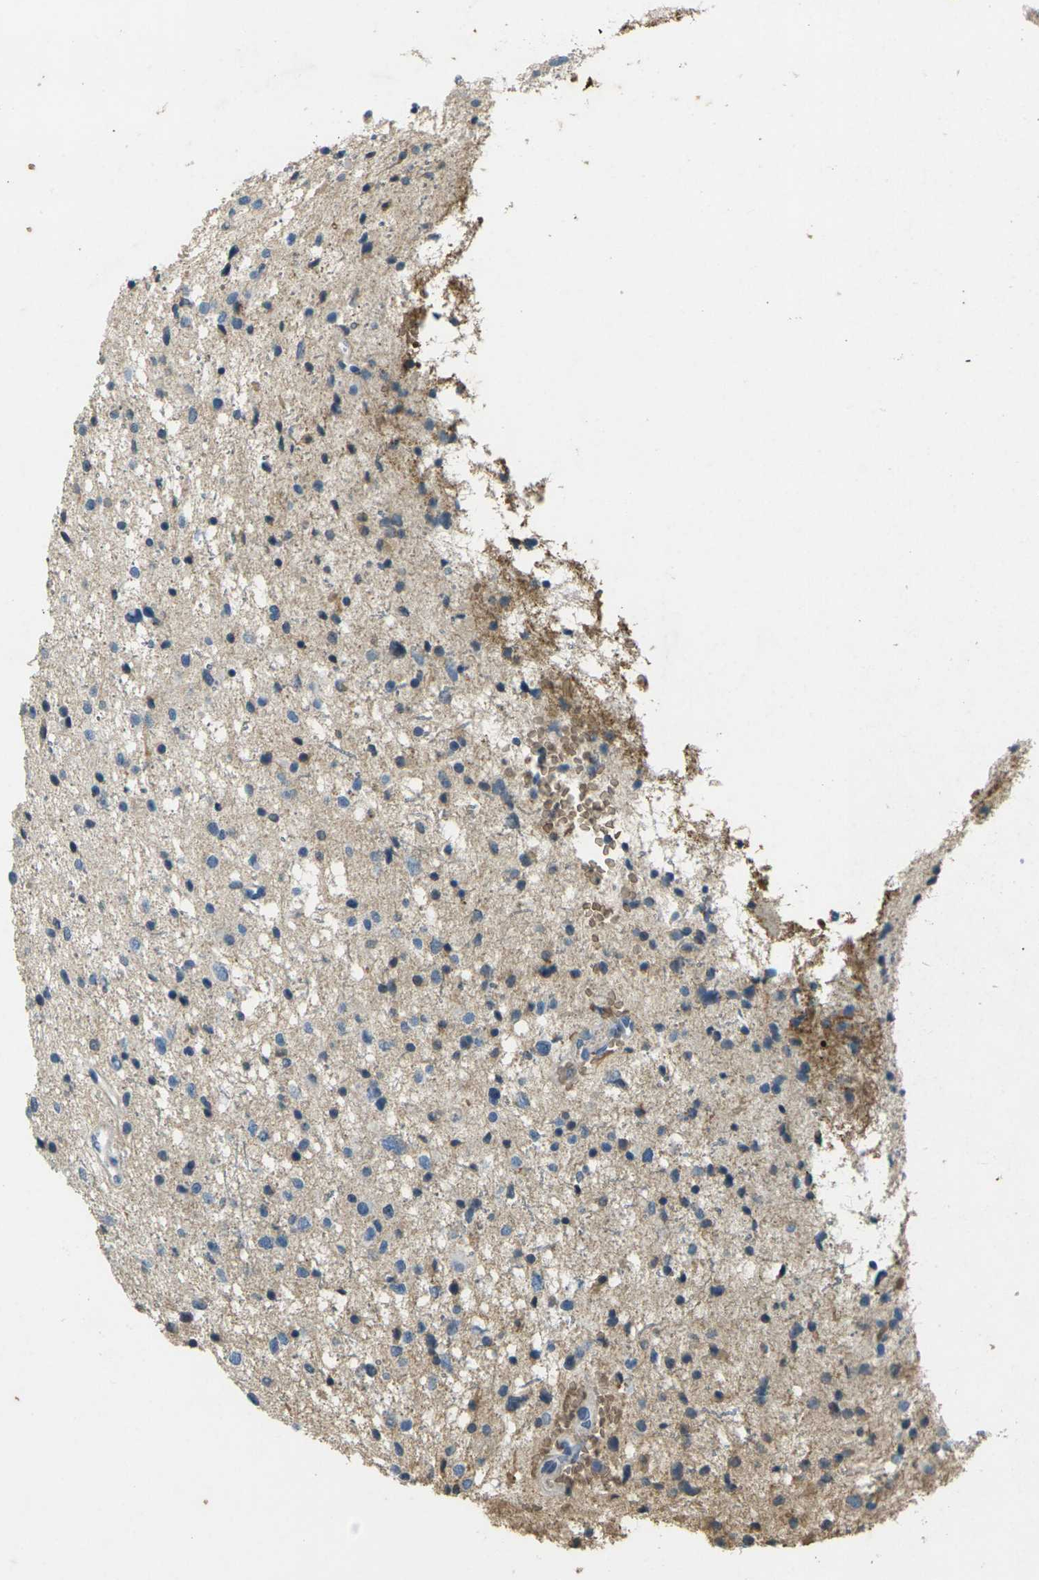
{"staining": {"intensity": "negative", "quantity": "none", "location": "none"}, "tissue": "glioma", "cell_type": "Tumor cells", "image_type": "cancer", "snomed": [{"axis": "morphology", "description": "Glioma, malignant, Low grade"}, {"axis": "topography", "description": "Brain"}], "caption": "A high-resolution histopathology image shows immunohistochemistry (IHC) staining of glioma, which demonstrates no significant staining in tumor cells.", "gene": "HBB", "patient": {"sex": "female", "age": 37}}